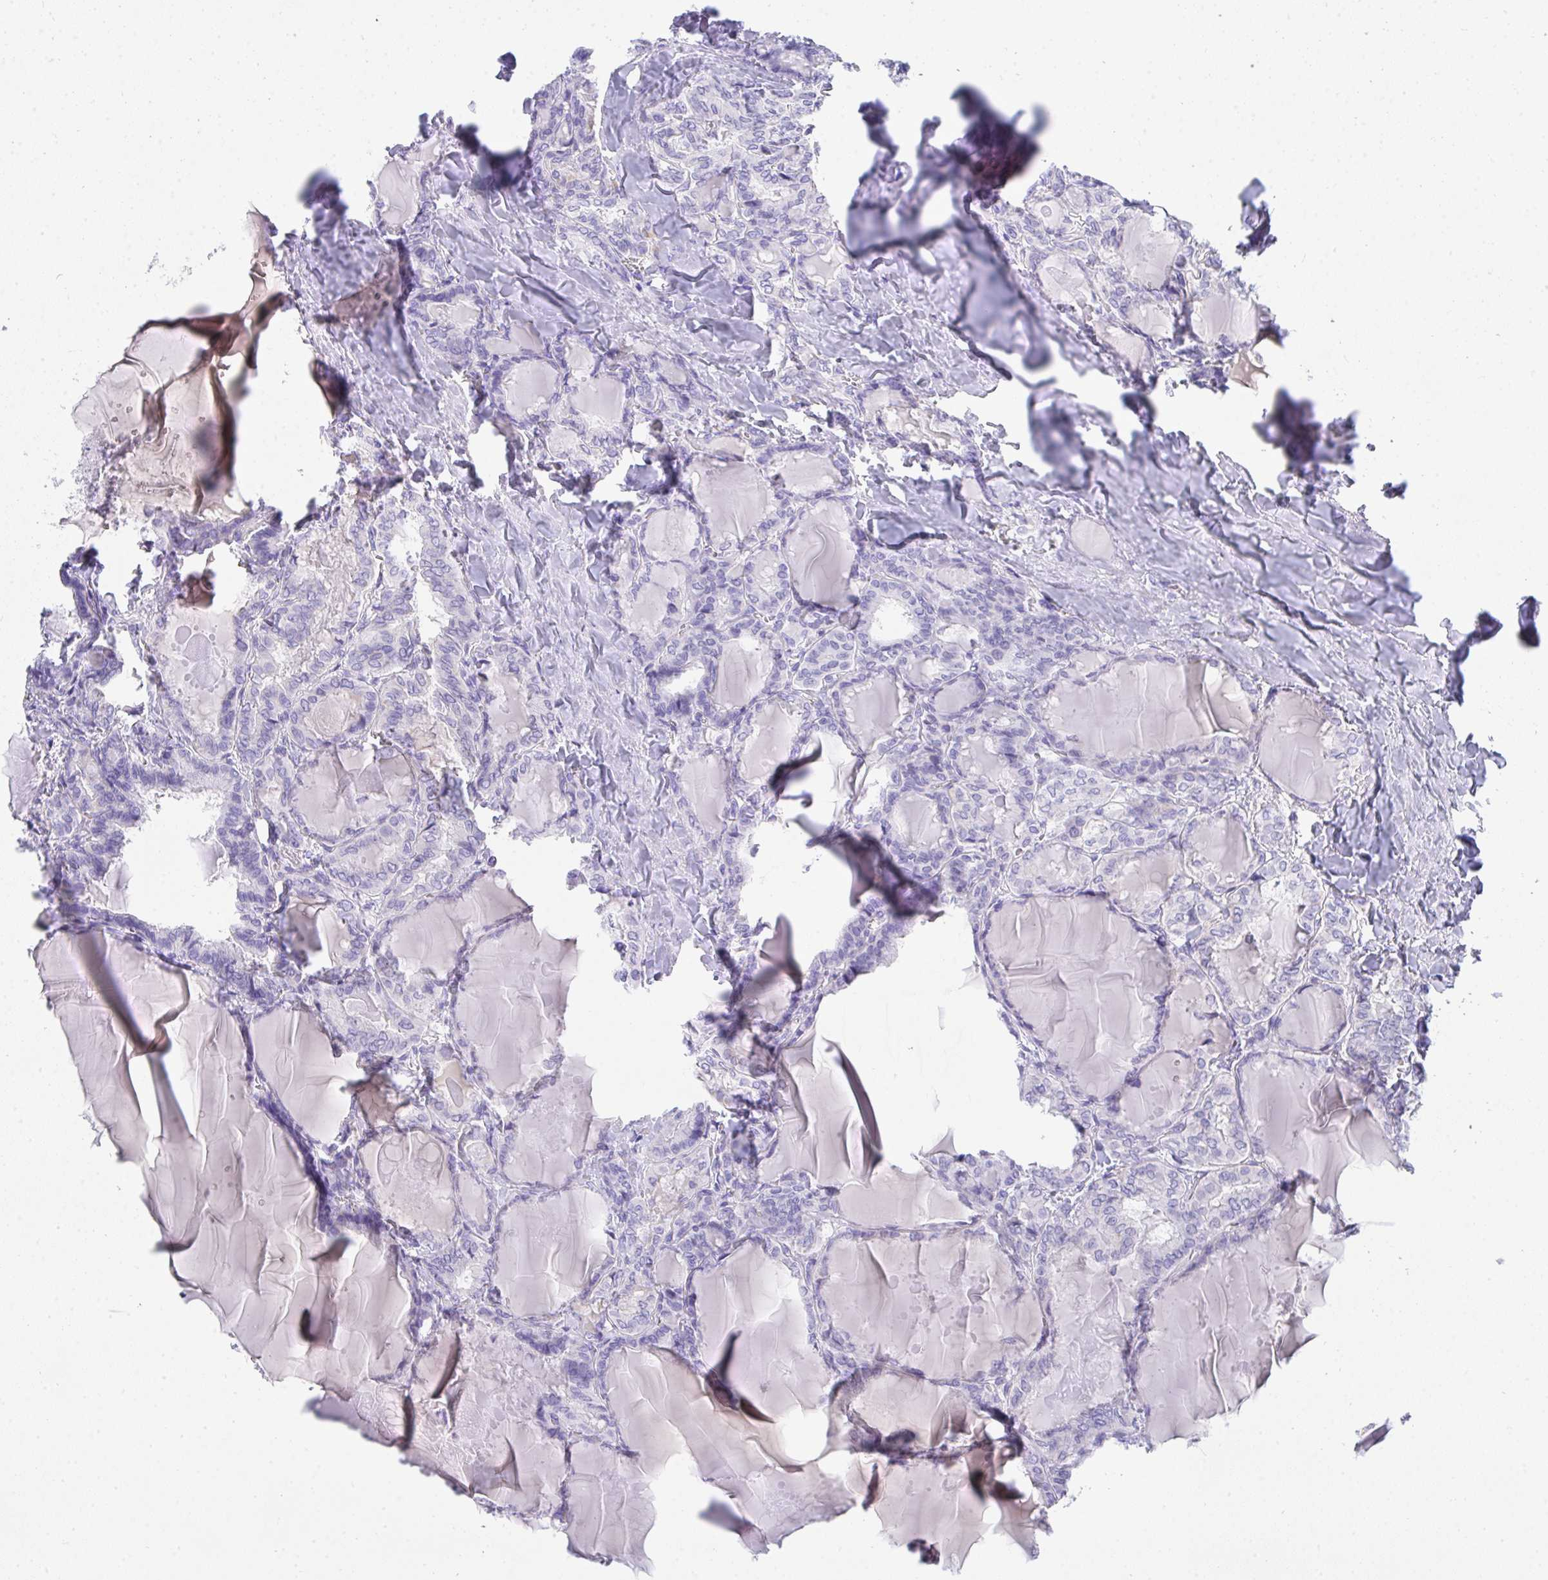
{"staining": {"intensity": "negative", "quantity": "none", "location": "none"}, "tissue": "thyroid cancer", "cell_type": "Tumor cells", "image_type": "cancer", "snomed": [{"axis": "morphology", "description": "Papillary adenocarcinoma, NOS"}, {"axis": "topography", "description": "Thyroid gland"}], "caption": "Tumor cells show no significant expression in thyroid cancer (papillary adenocarcinoma).", "gene": "COA5", "patient": {"sex": "female", "age": 46}}